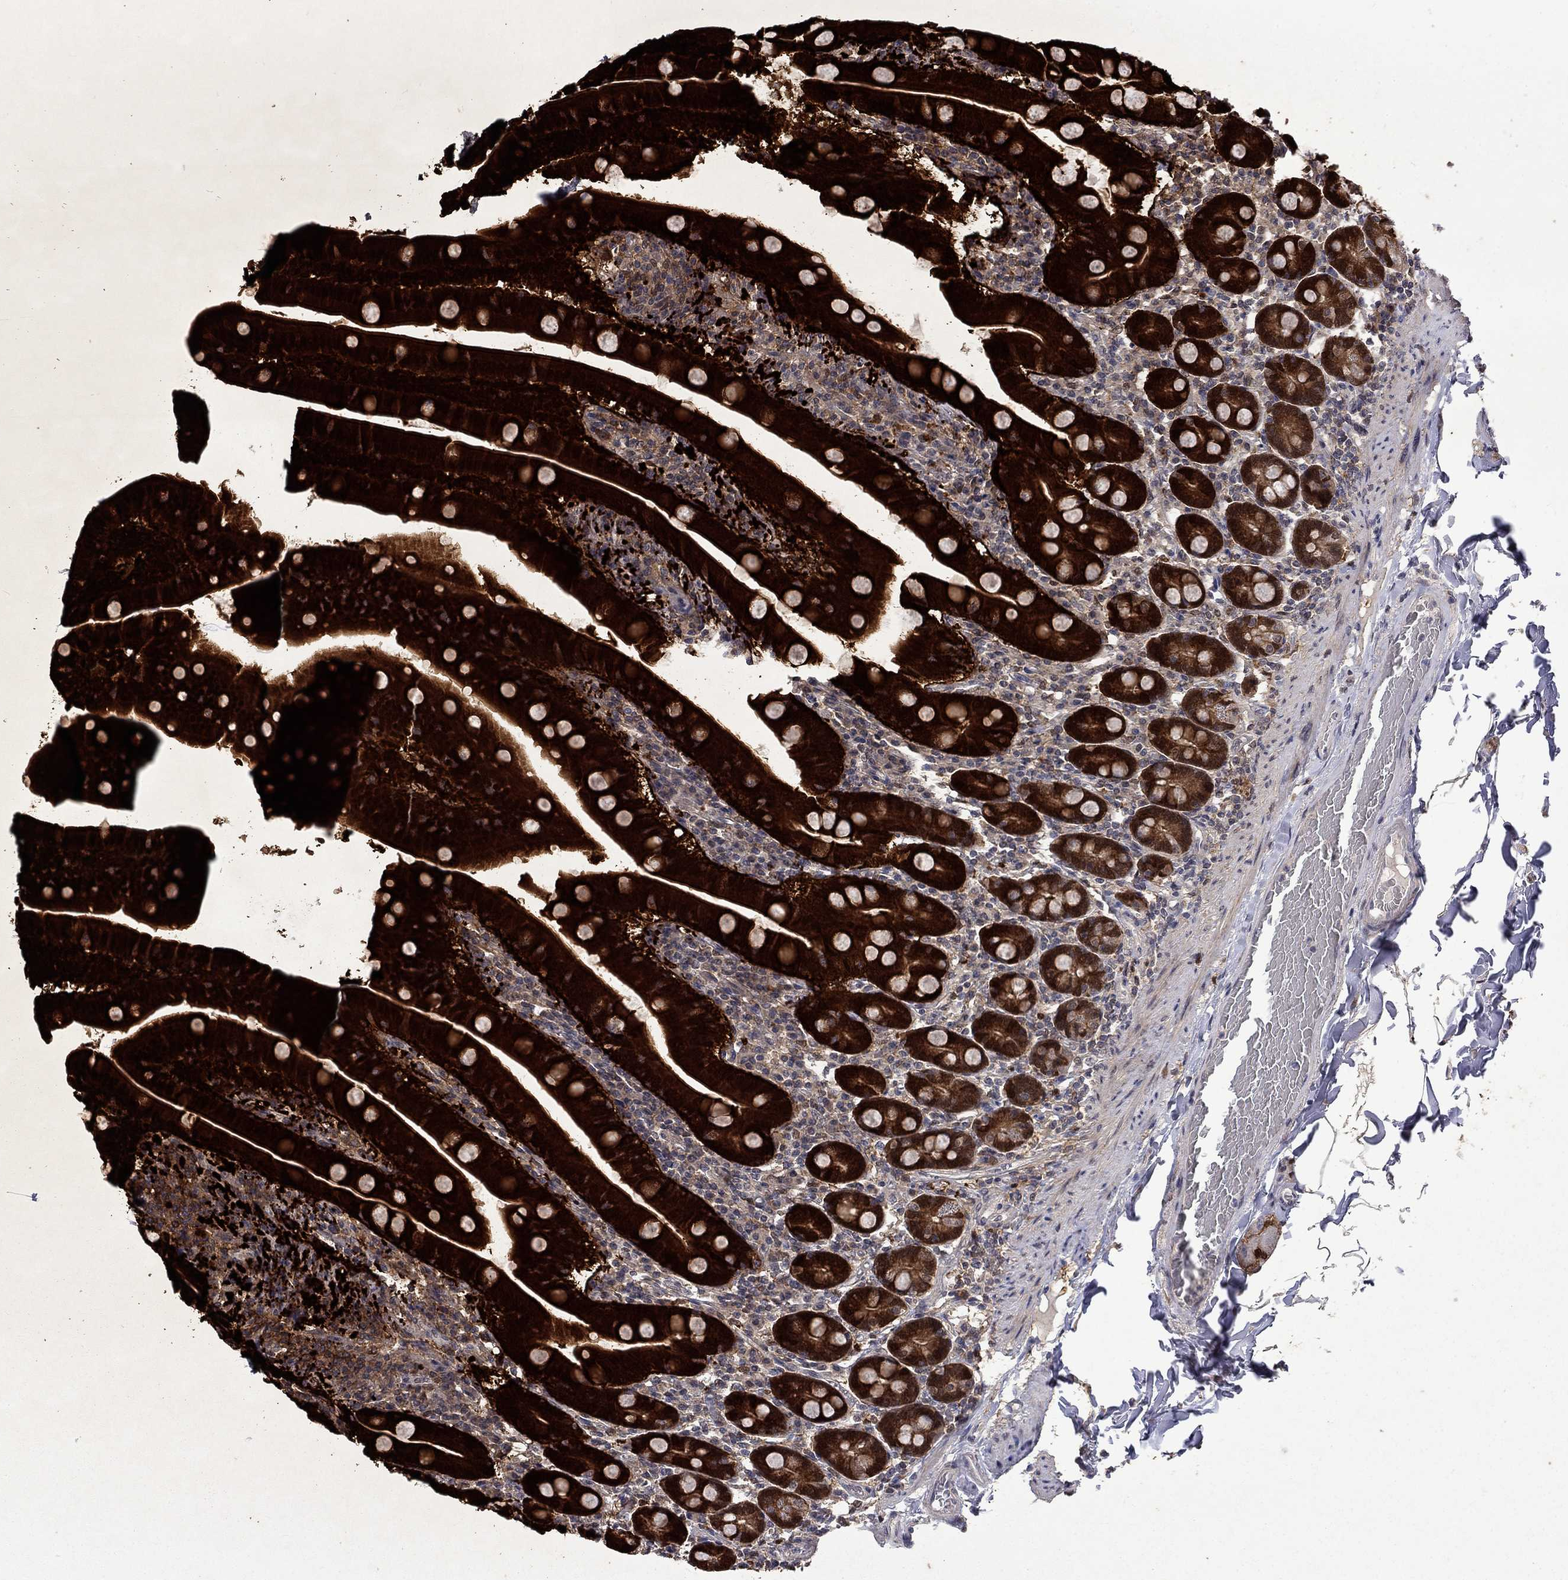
{"staining": {"intensity": "strong", "quantity": ">75%", "location": "cytoplasmic/membranous"}, "tissue": "small intestine", "cell_type": "Glandular cells", "image_type": "normal", "snomed": [{"axis": "morphology", "description": "Normal tissue, NOS"}, {"axis": "topography", "description": "Small intestine"}], "caption": "An immunohistochemistry image of benign tissue is shown. Protein staining in brown highlights strong cytoplasmic/membranous positivity in small intestine within glandular cells. (Brightfield microscopy of DAB IHC at high magnification).", "gene": "CBR1", "patient": {"sex": "male", "age": 66}}